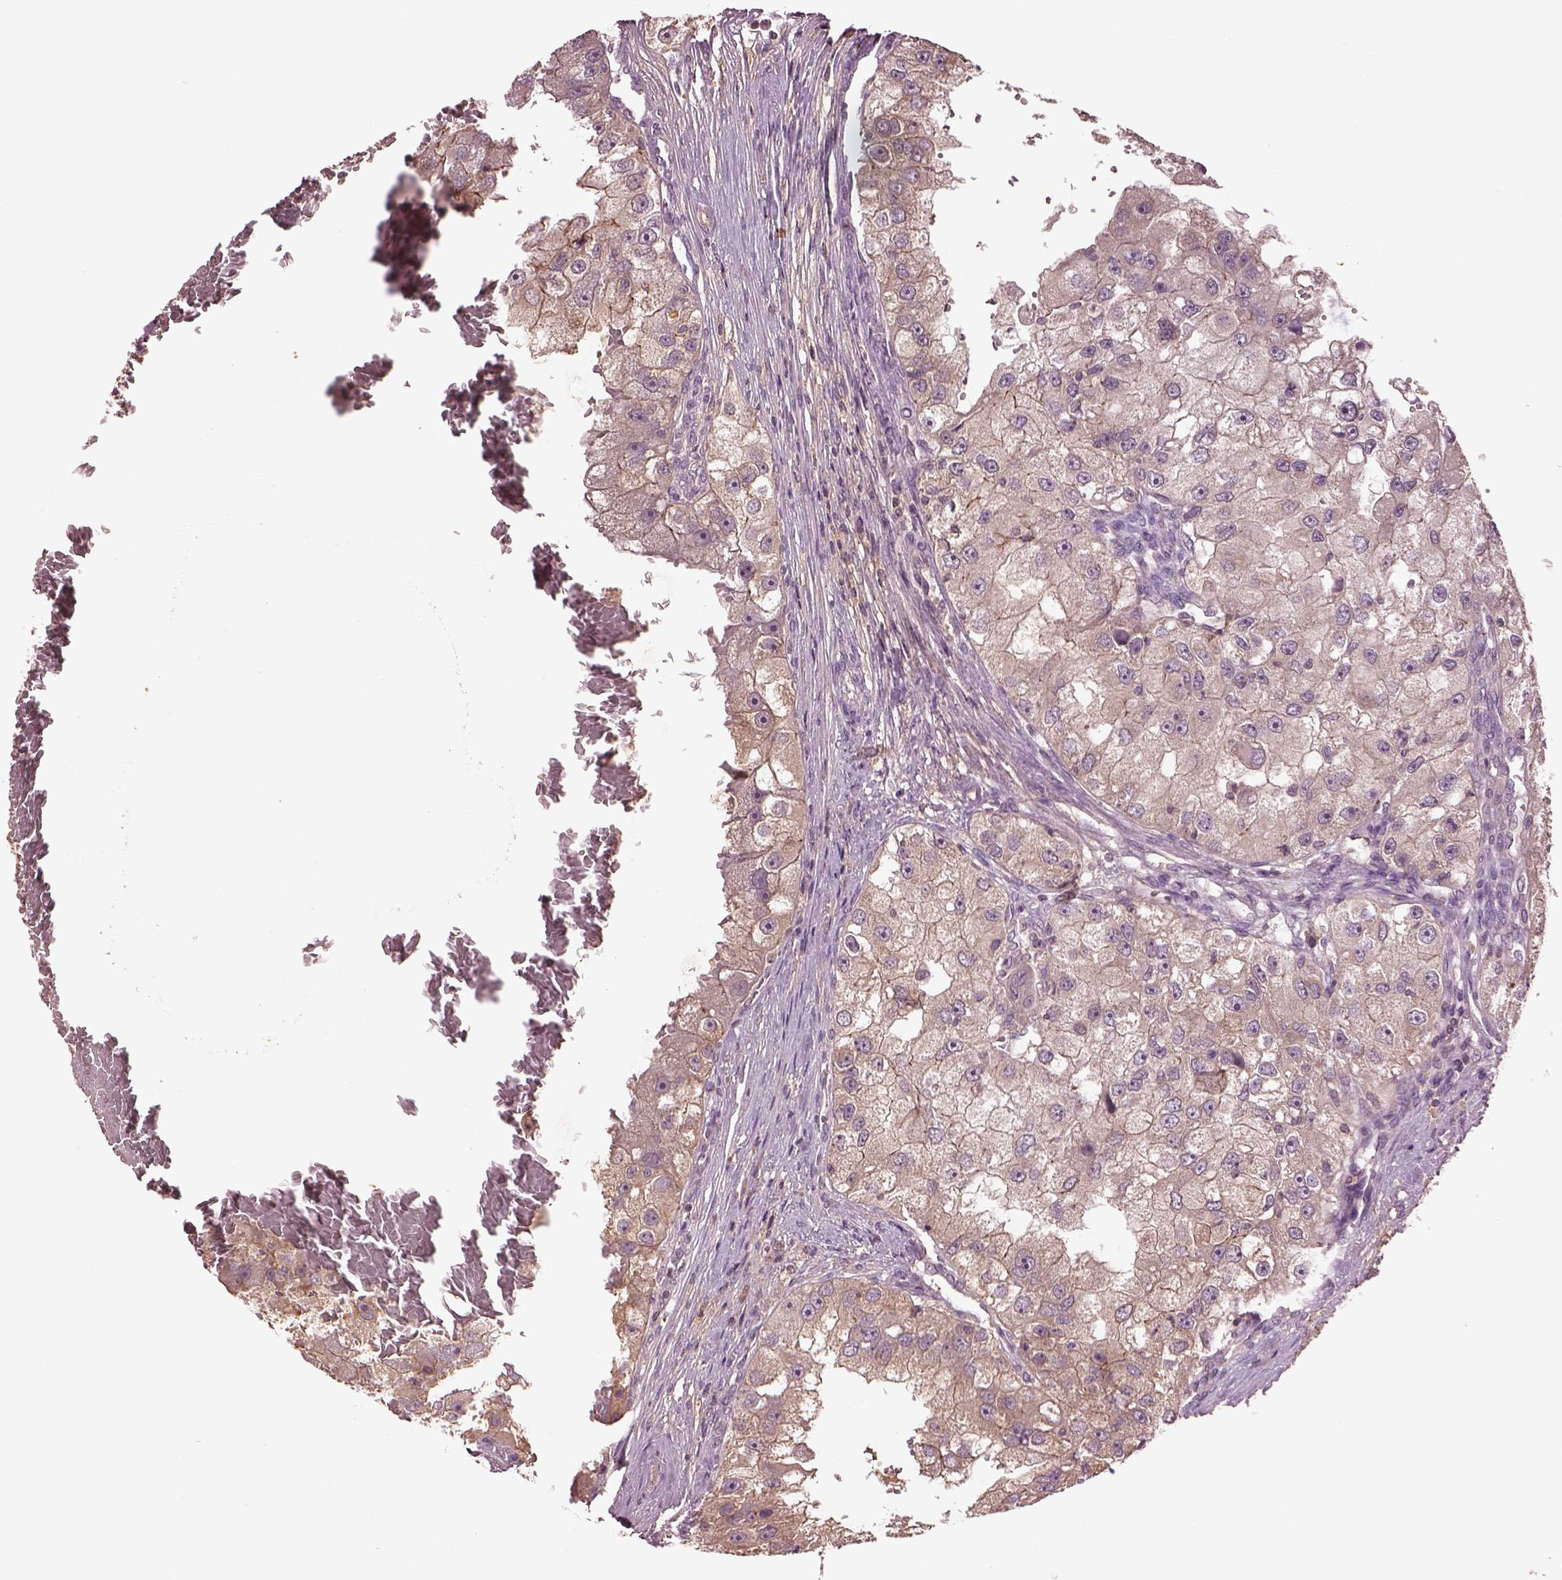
{"staining": {"intensity": "weak", "quantity": ">75%", "location": "cytoplasmic/membranous"}, "tissue": "renal cancer", "cell_type": "Tumor cells", "image_type": "cancer", "snomed": [{"axis": "morphology", "description": "Adenocarcinoma, NOS"}, {"axis": "topography", "description": "Kidney"}], "caption": "About >75% of tumor cells in renal adenocarcinoma display weak cytoplasmic/membranous protein expression as visualized by brown immunohistochemical staining.", "gene": "MTHFS", "patient": {"sex": "male", "age": 63}}